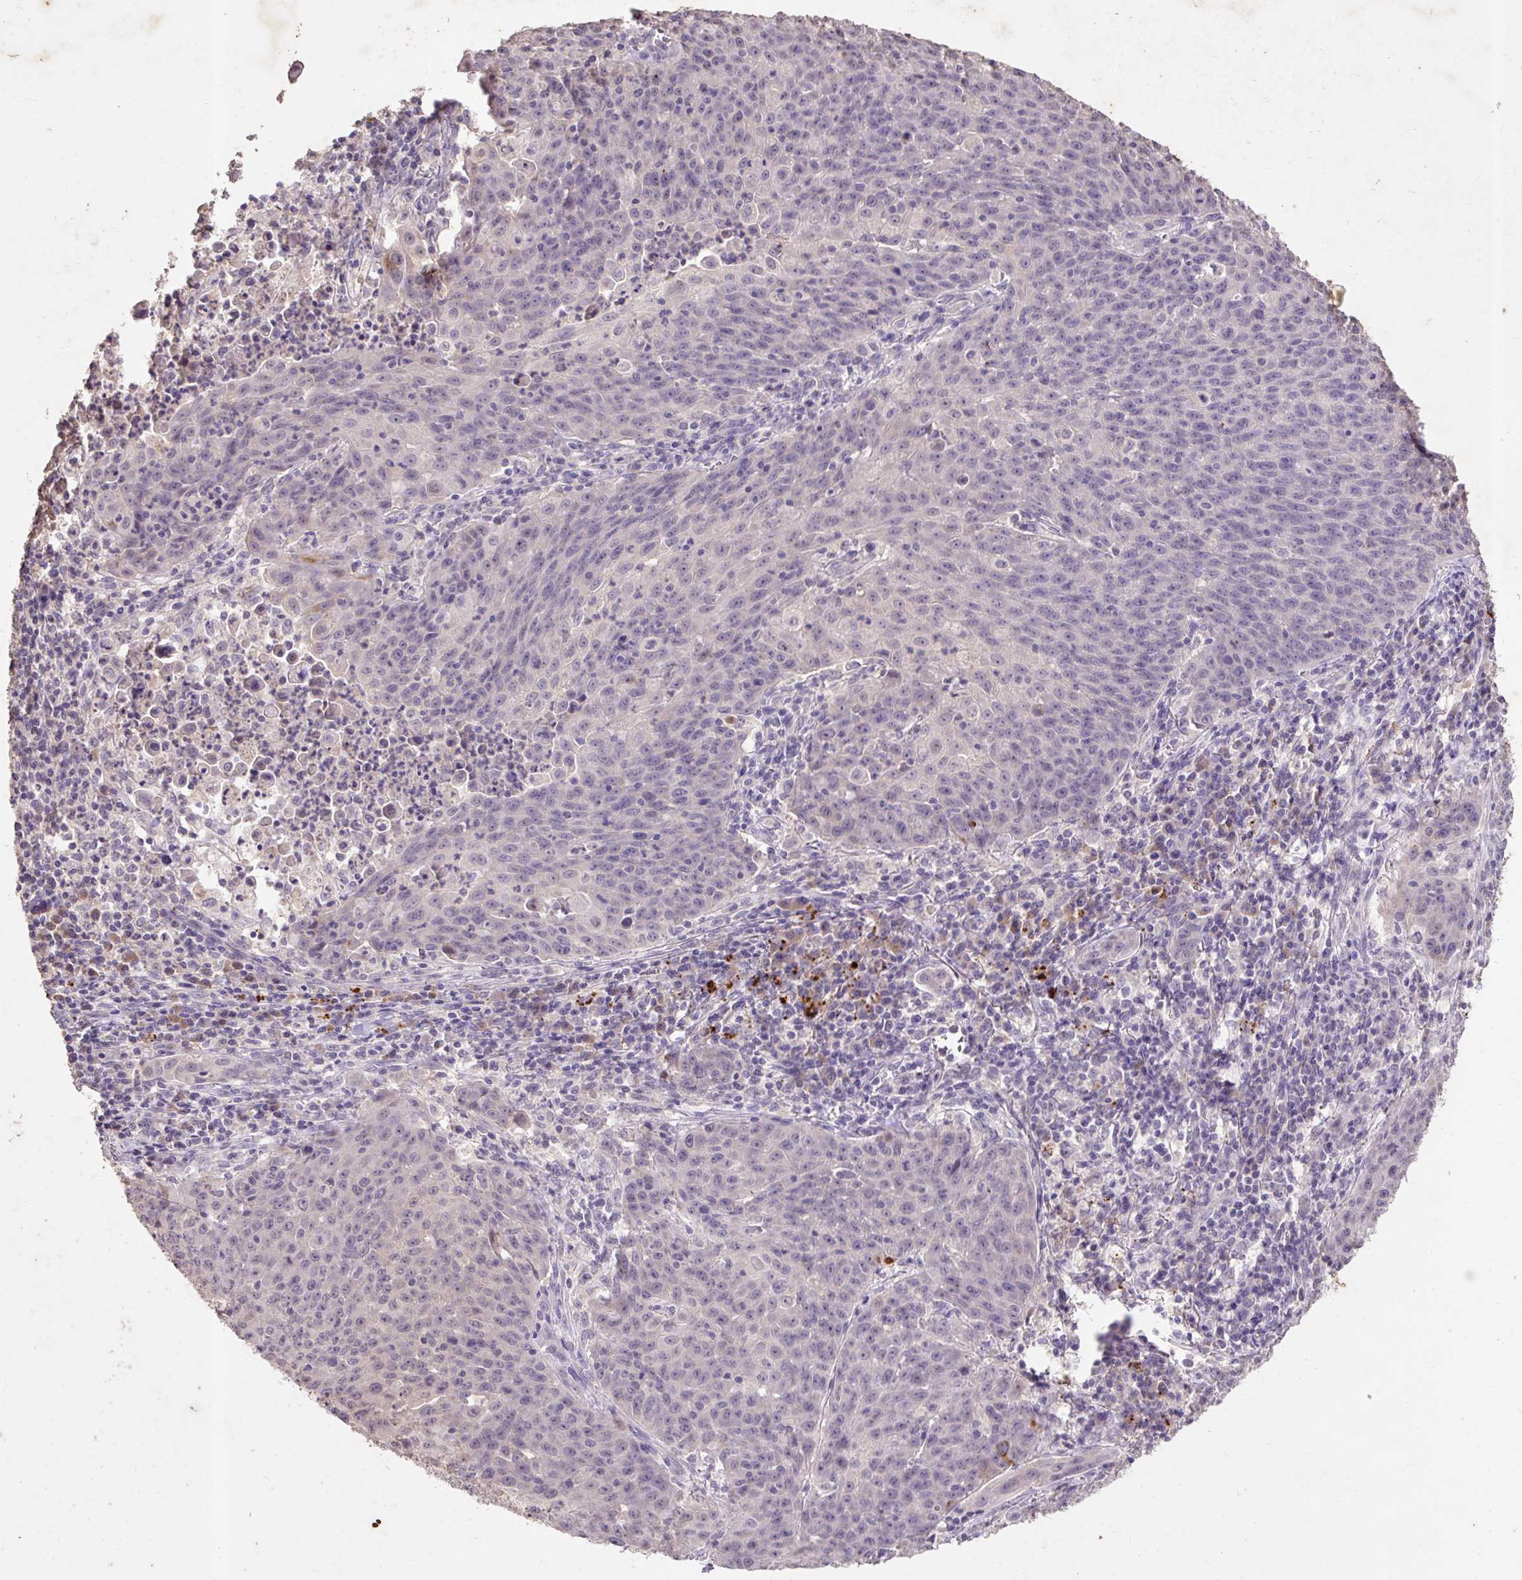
{"staining": {"intensity": "negative", "quantity": "none", "location": "none"}, "tissue": "lung cancer", "cell_type": "Tumor cells", "image_type": "cancer", "snomed": [{"axis": "morphology", "description": "Squamous cell carcinoma, NOS"}, {"axis": "morphology", "description": "Squamous cell carcinoma, metastatic, NOS"}, {"axis": "topography", "description": "Bronchus"}, {"axis": "topography", "description": "Lung"}], "caption": "Immunohistochemistry (IHC) photomicrograph of human lung cancer (squamous cell carcinoma) stained for a protein (brown), which reveals no staining in tumor cells.", "gene": "LRTM2", "patient": {"sex": "male", "age": 62}}